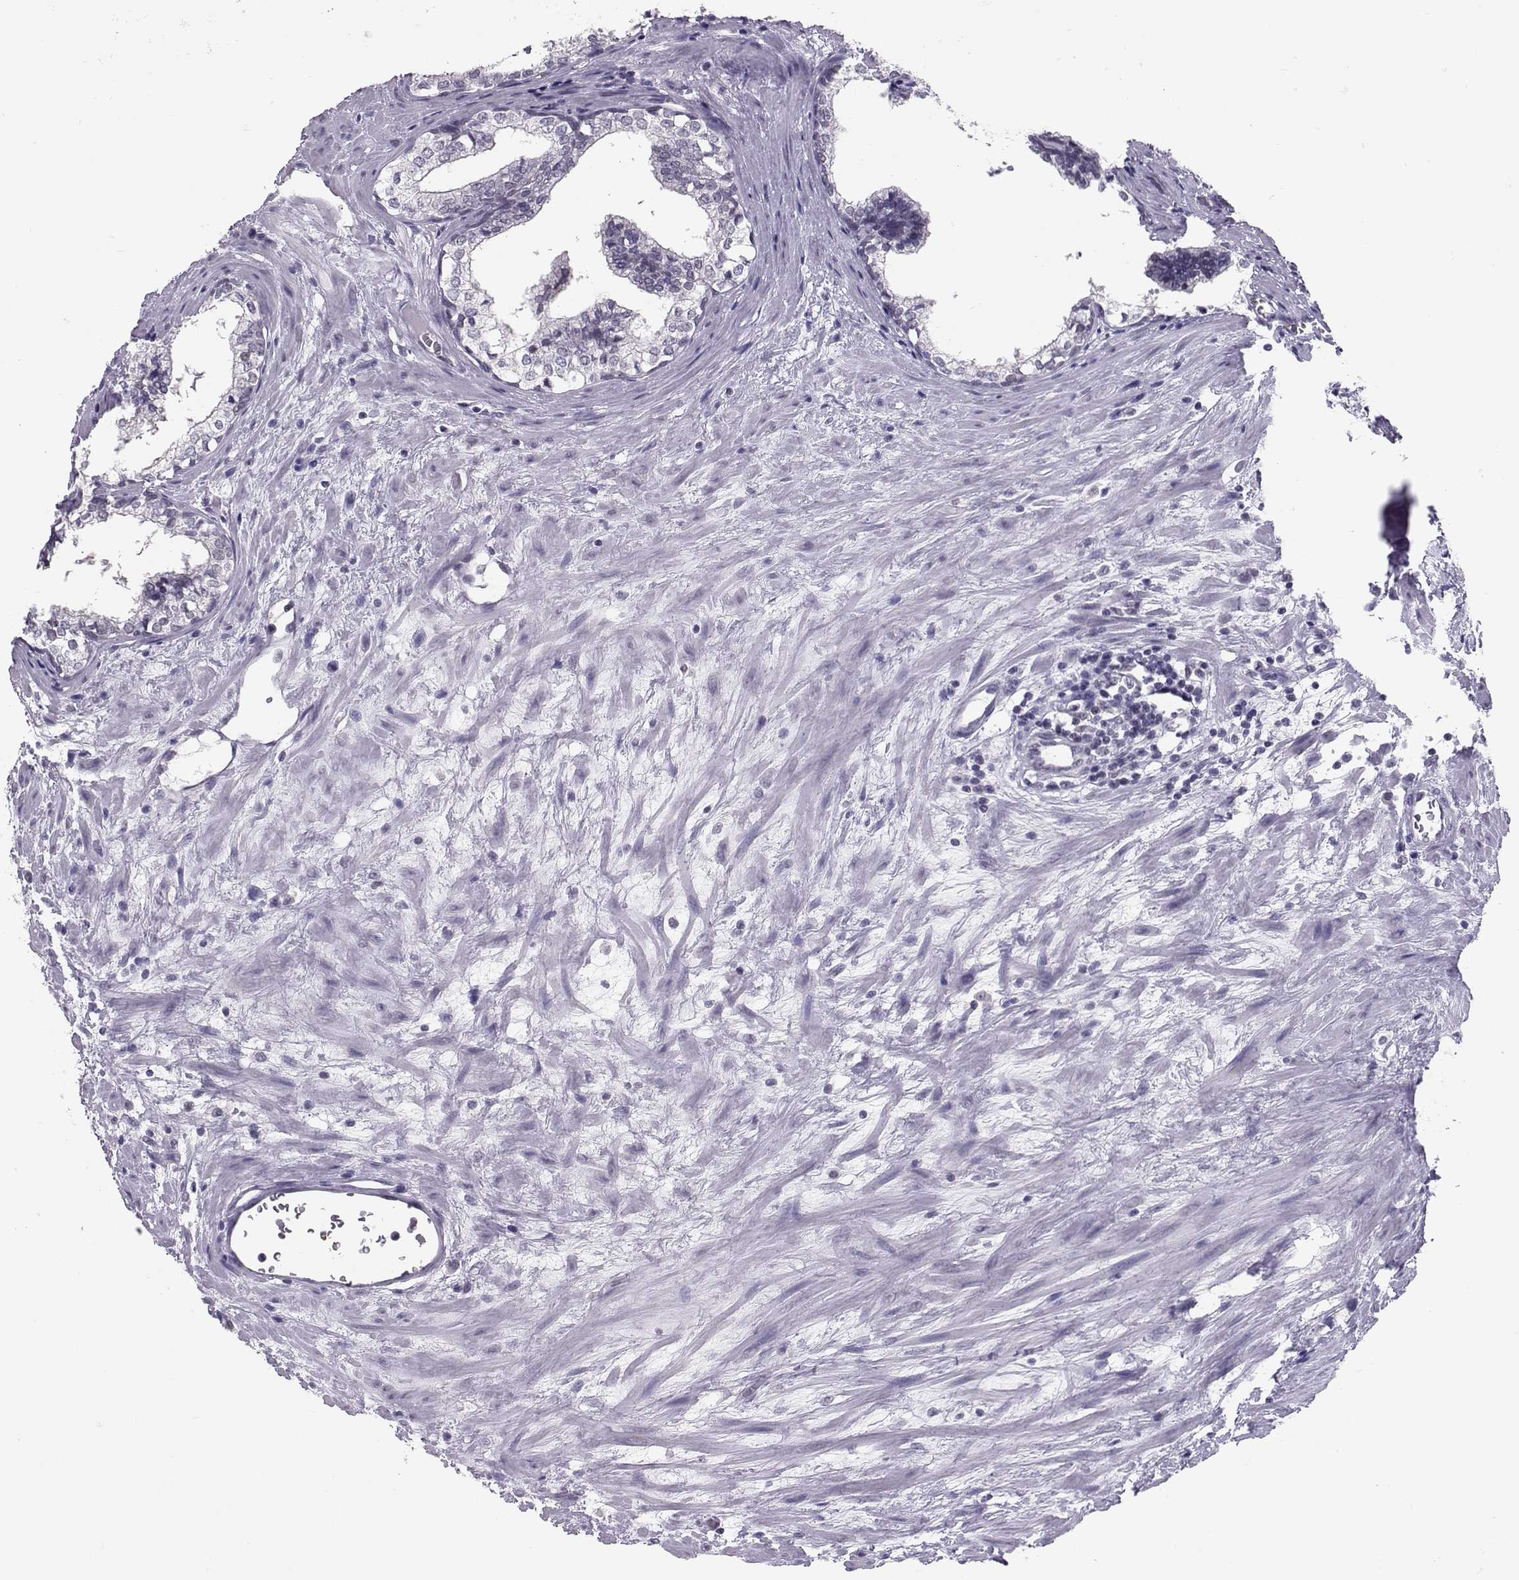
{"staining": {"intensity": "negative", "quantity": "none", "location": "none"}, "tissue": "prostate cancer", "cell_type": "Tumor cells", "image_type": "cancer", "snomed": [{"axis": "morphology", "description": "Adenocarcinoma, NOS"}, {"axis": "topography", "description": "Prostate and seminal vesicle, NOS"}], "caption": "Adenocarcinoma (prostate) was stained to show a protein in brown. There is no significant staining in tumor cells. (Stains: DAB immunohistochemistry with hematoxylin counter stain, Microscopy: brightfield microscopy at high magnification).", "gene": "DNAAF1", "patient": {"sex": "male", "age": 63}}